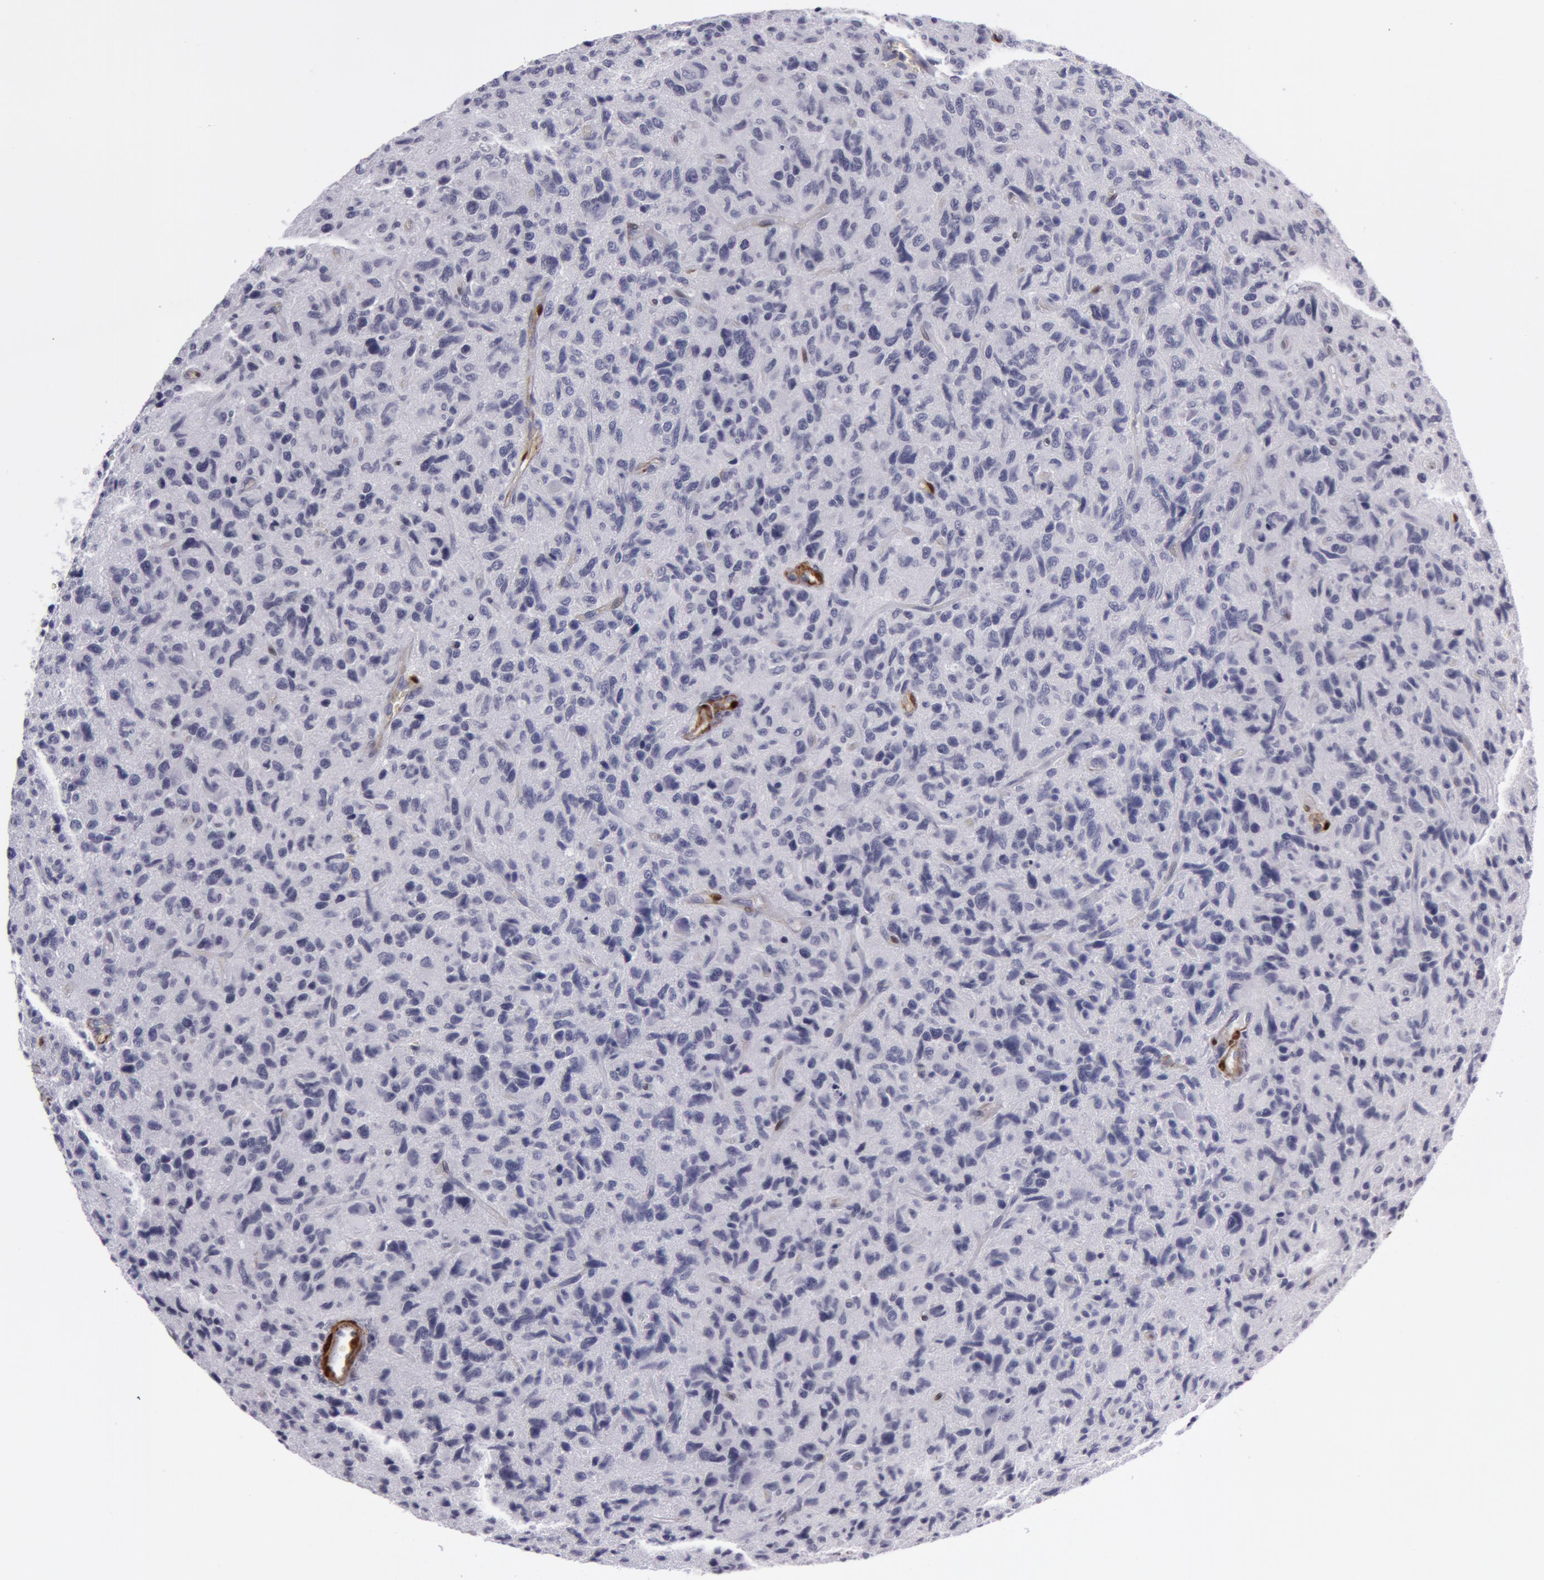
{"staining": {"intensity": "negative", "quantity": "none", "location": "none"}, "tissue": "glioma", "cell_type": "Tumor cells", "image_type": "cancer", "snomed": [{"axis": "morphology", "description": "Glioma, malignant, High grade"}, {"axis": "topography", "description": "Brain"}], "caption": "The histopathology image exhibits no significant expression in tumor cells of glioma.", "gene": "TAGLN", "patient": {"sex": "female", "age": 60}}